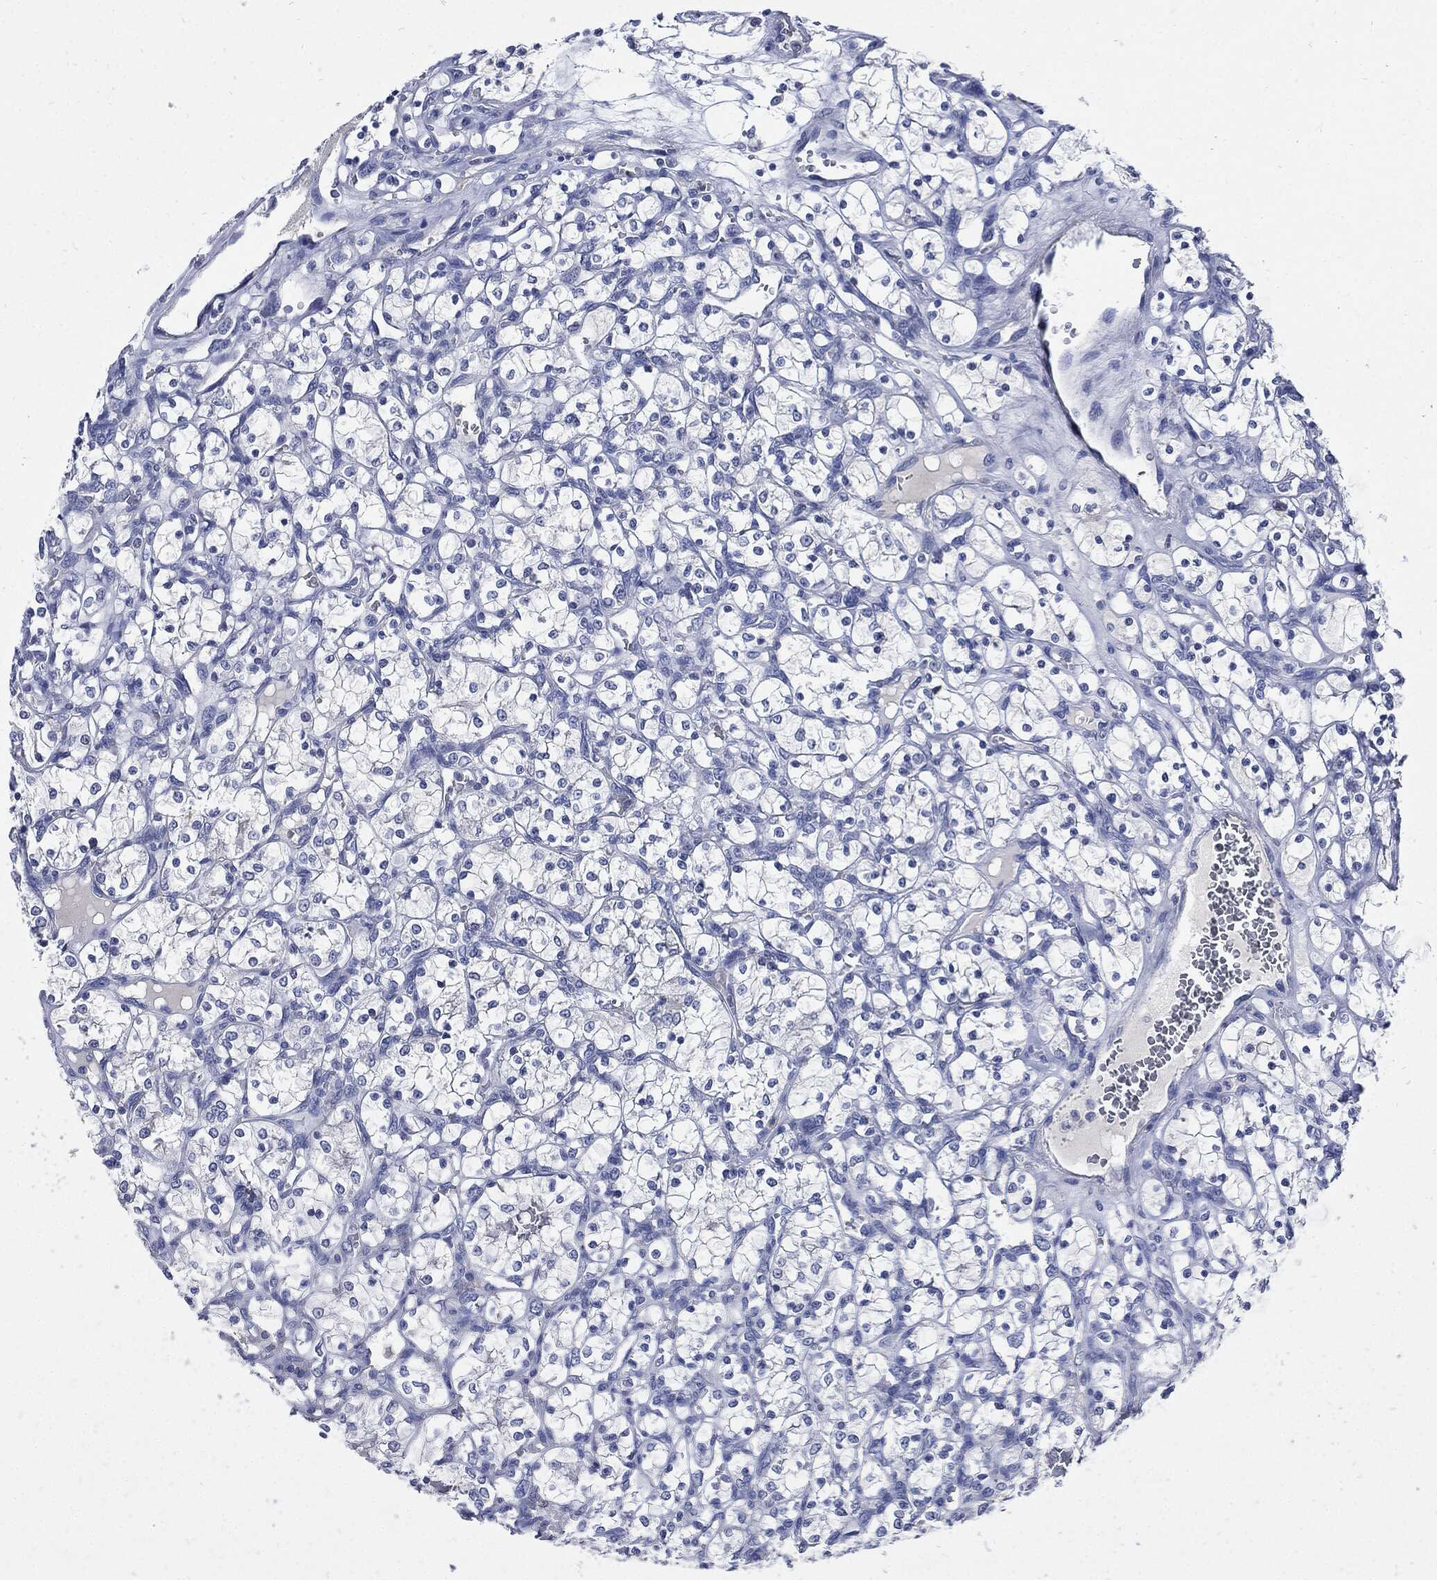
{"staining": {"intensity": "negative", "quantity": "none", "location": "none"}, "tissue": "renal cancer", "cell_type": "Tumor cells", "image_type": "cancer", "snomed": [{"axis": "morphology", "description": "Adenocarcinoma, NOS"}, {"axis": "topography", "description": "Kidney"}], "caption": "A histopathology image of renal adenocarcinoma stained for a protein displays no brown staining in tumor cells.", "gene": "CPE", "patient": {"sex": "female", "age": 69}}